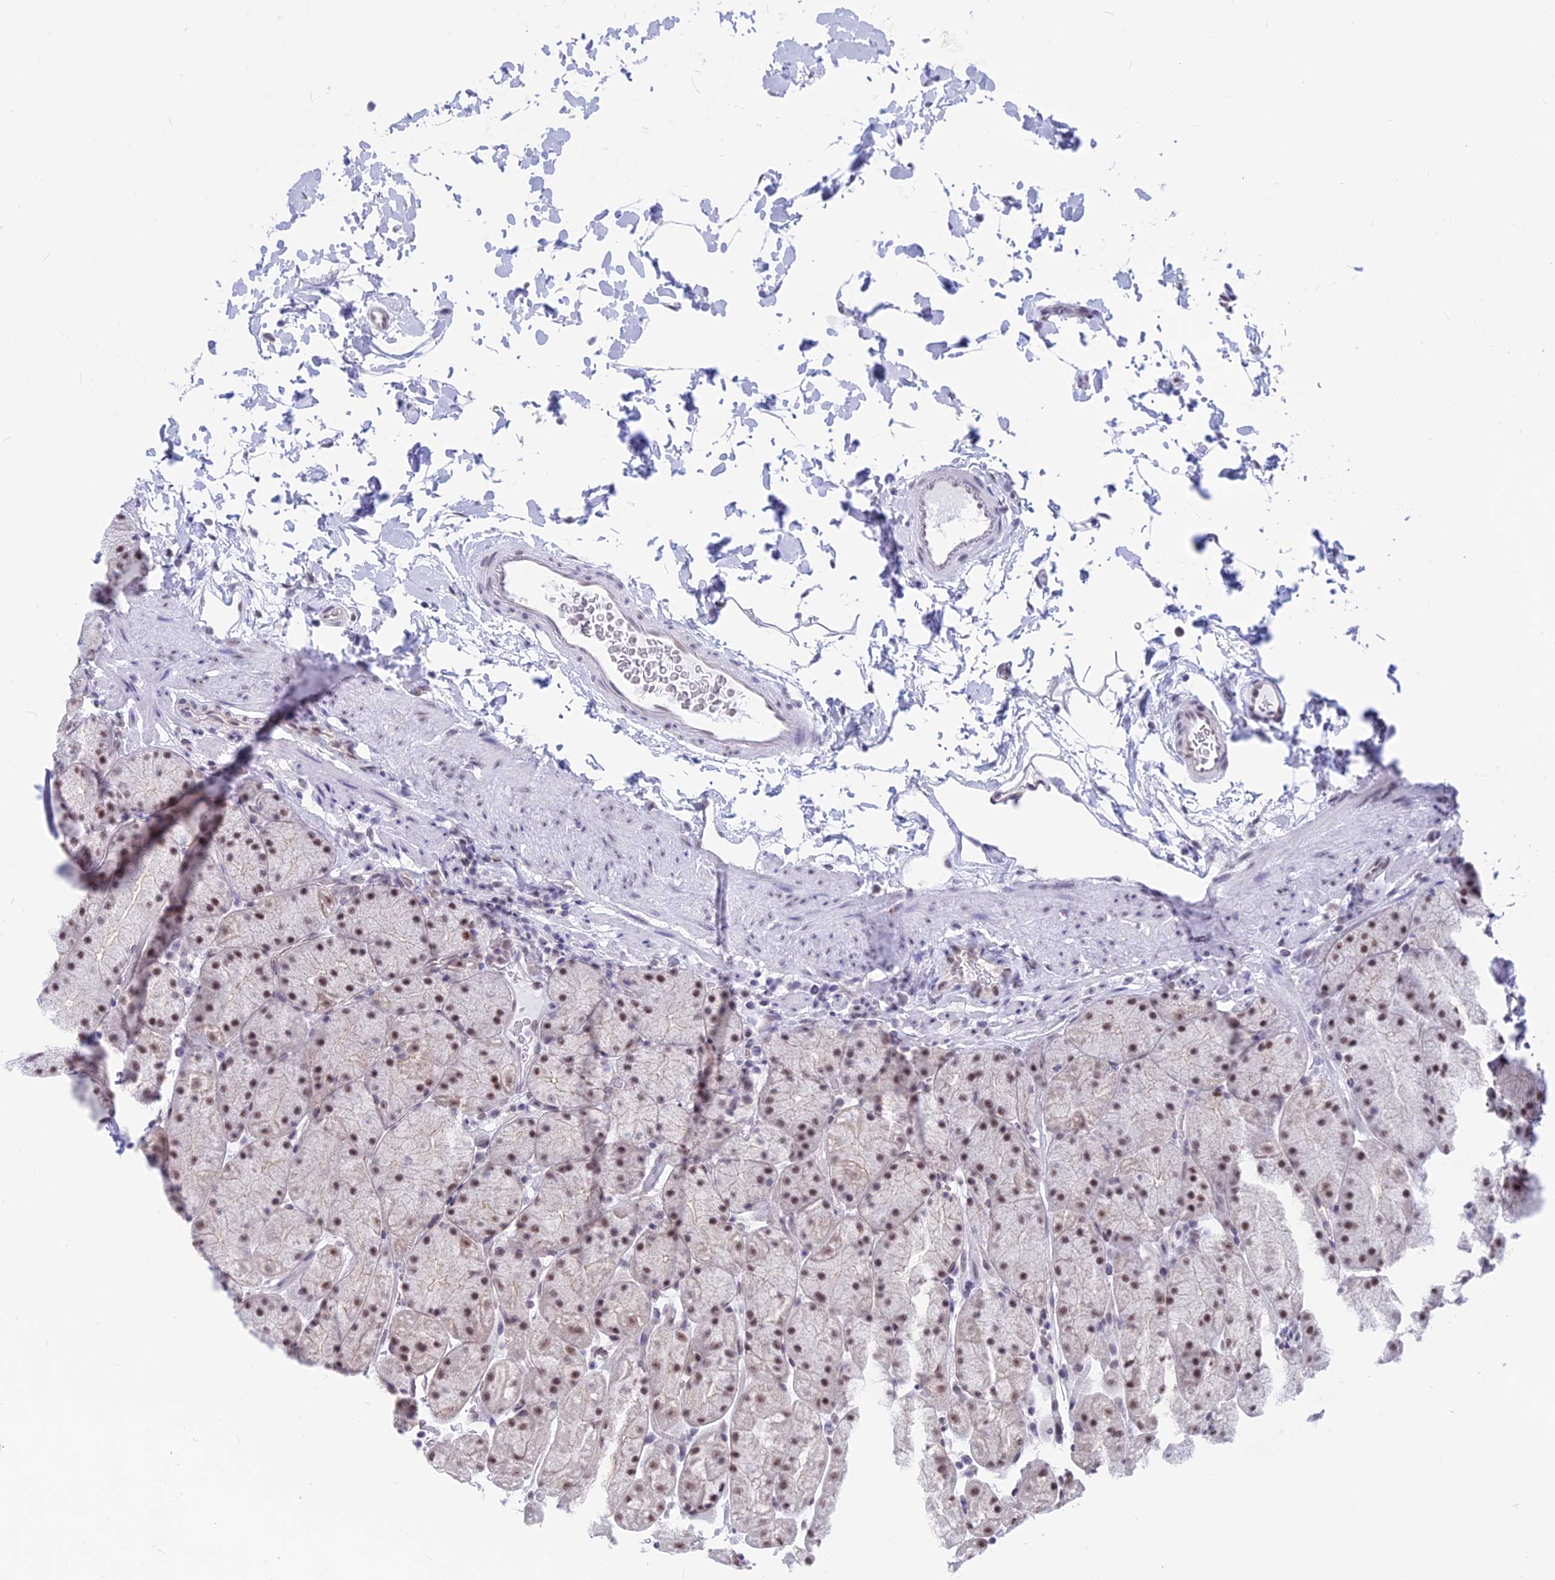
{"staining": {"intensity": "strong", "quantity": "25%-75%", "location": "nuclear"}, "tissue": "stomach", "cell_type": "Glandular cells", "image_type": "normal", "snomed": [{"axis": "morphology", "description": "Normal tissue, NOS"}, {"axis": "topography", "description": "Stomach, upper"}, {"axis": "topography", "description": "Stomach, lower"}], "caption": "Protein staining of benign stomach displays strong nuclear staining in approximately 25%-75% of glandular cells.", "gene": "SRSF5", "patient": {"sex": "male", "age": 67}}